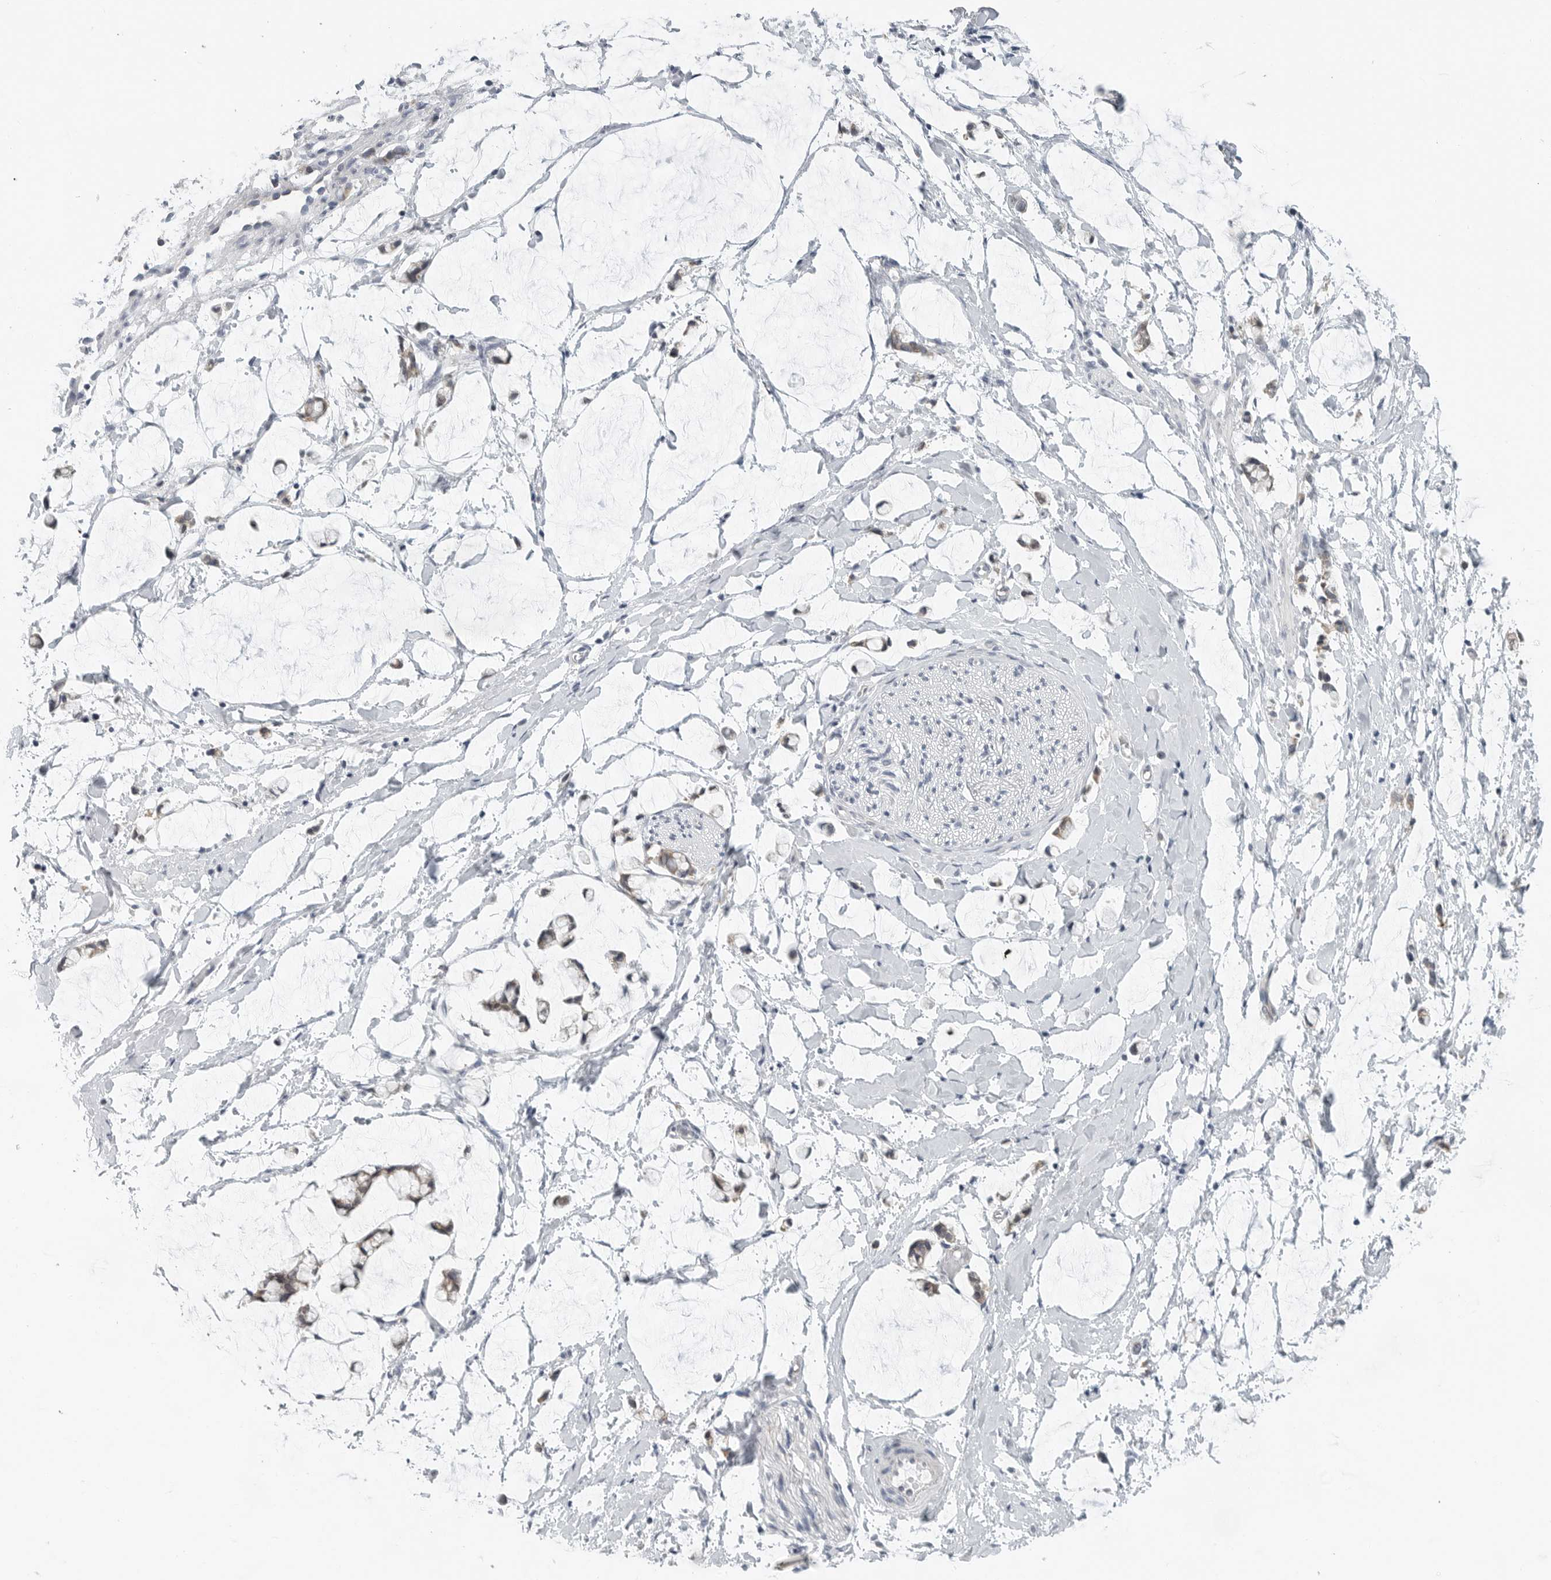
{"staining": {"intensity": "negative", "quantity": "none", "location": "none"}, "tissue": "adipose tissue", "cell_type": "Adipocytes", "image_type": "normal", "snomed": [{"axis": "morphology", "description": "Normal tissue, NOS"}, {"axis": "morphology", "description": "Adenocarcinoma, NOS"}, {"axis": "topography", "description": "Colon"}, {"axis": "topography", "description": "Peripheral nerve tissue"}], "caption": "Histopathology image shows no significant protein staining in adipocytes of benign adipose tissue. (DAB (3,3'-diaminobenzidine) immunohistochemistry visualized using brightfield microscopy, high magnification).", "gene": "IL12RB2", "patient": {"sex": "male", "age": 14}}